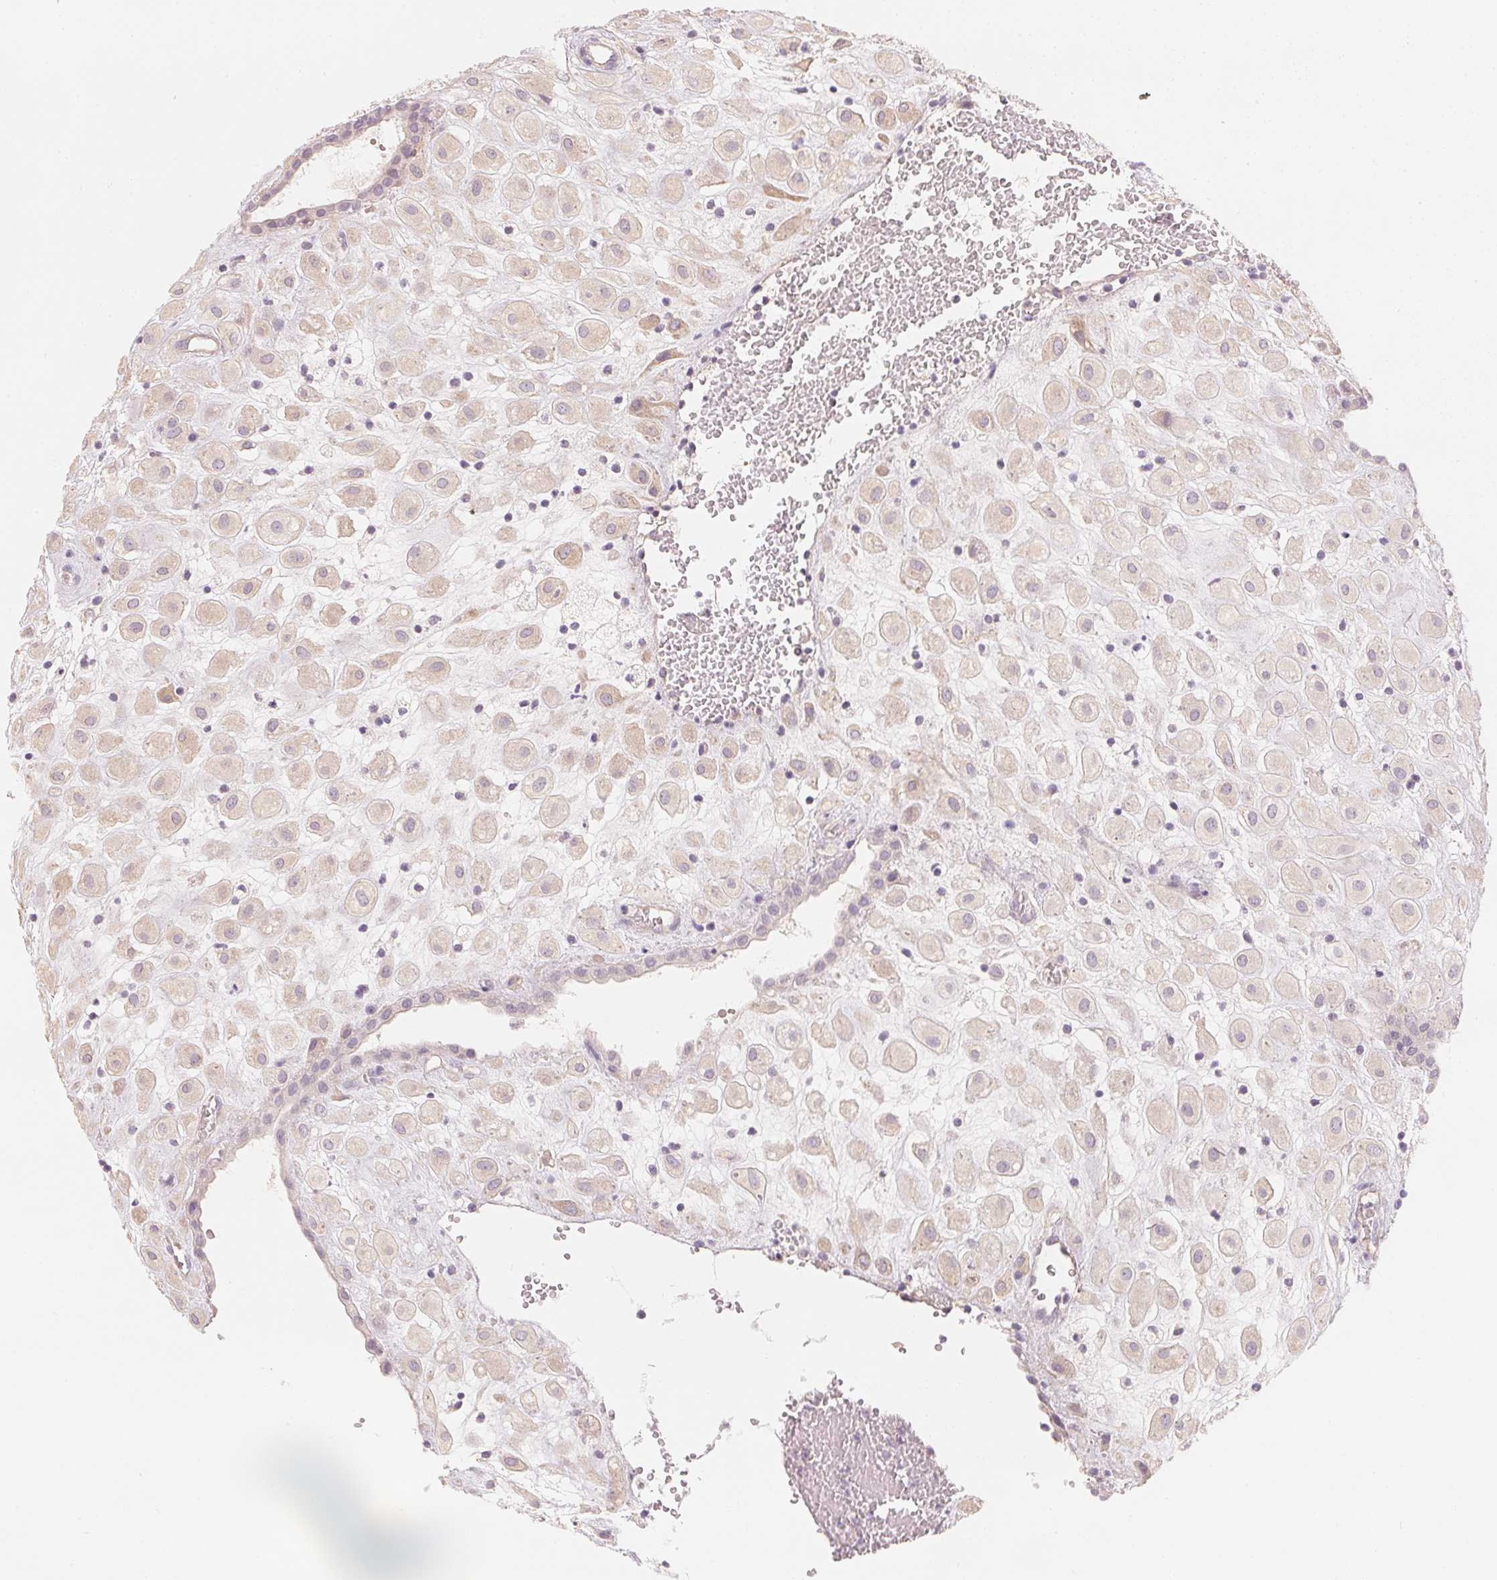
{"staining": {"intensity": "weak", "quantity": "25%-75%", "location": "cytoplasmic/membranous"}, "tissue": "placenta", "cell_type": "Decidual cells", "image_type": "normal", "snomed": [{"axis": "morphology", "description": "Normal tissue, NOS"}, {"axis": "topography", "description": "Placenta"}], "caption": "IHC image of benign human placenta stained for a protein (brown), which exhibits low levels of weak cytoplasmic/membranous staining in approximately 25%-75% of decidual cells.", "gene": "CFHR2", "patient": {"sex": "female", "age": 24}}